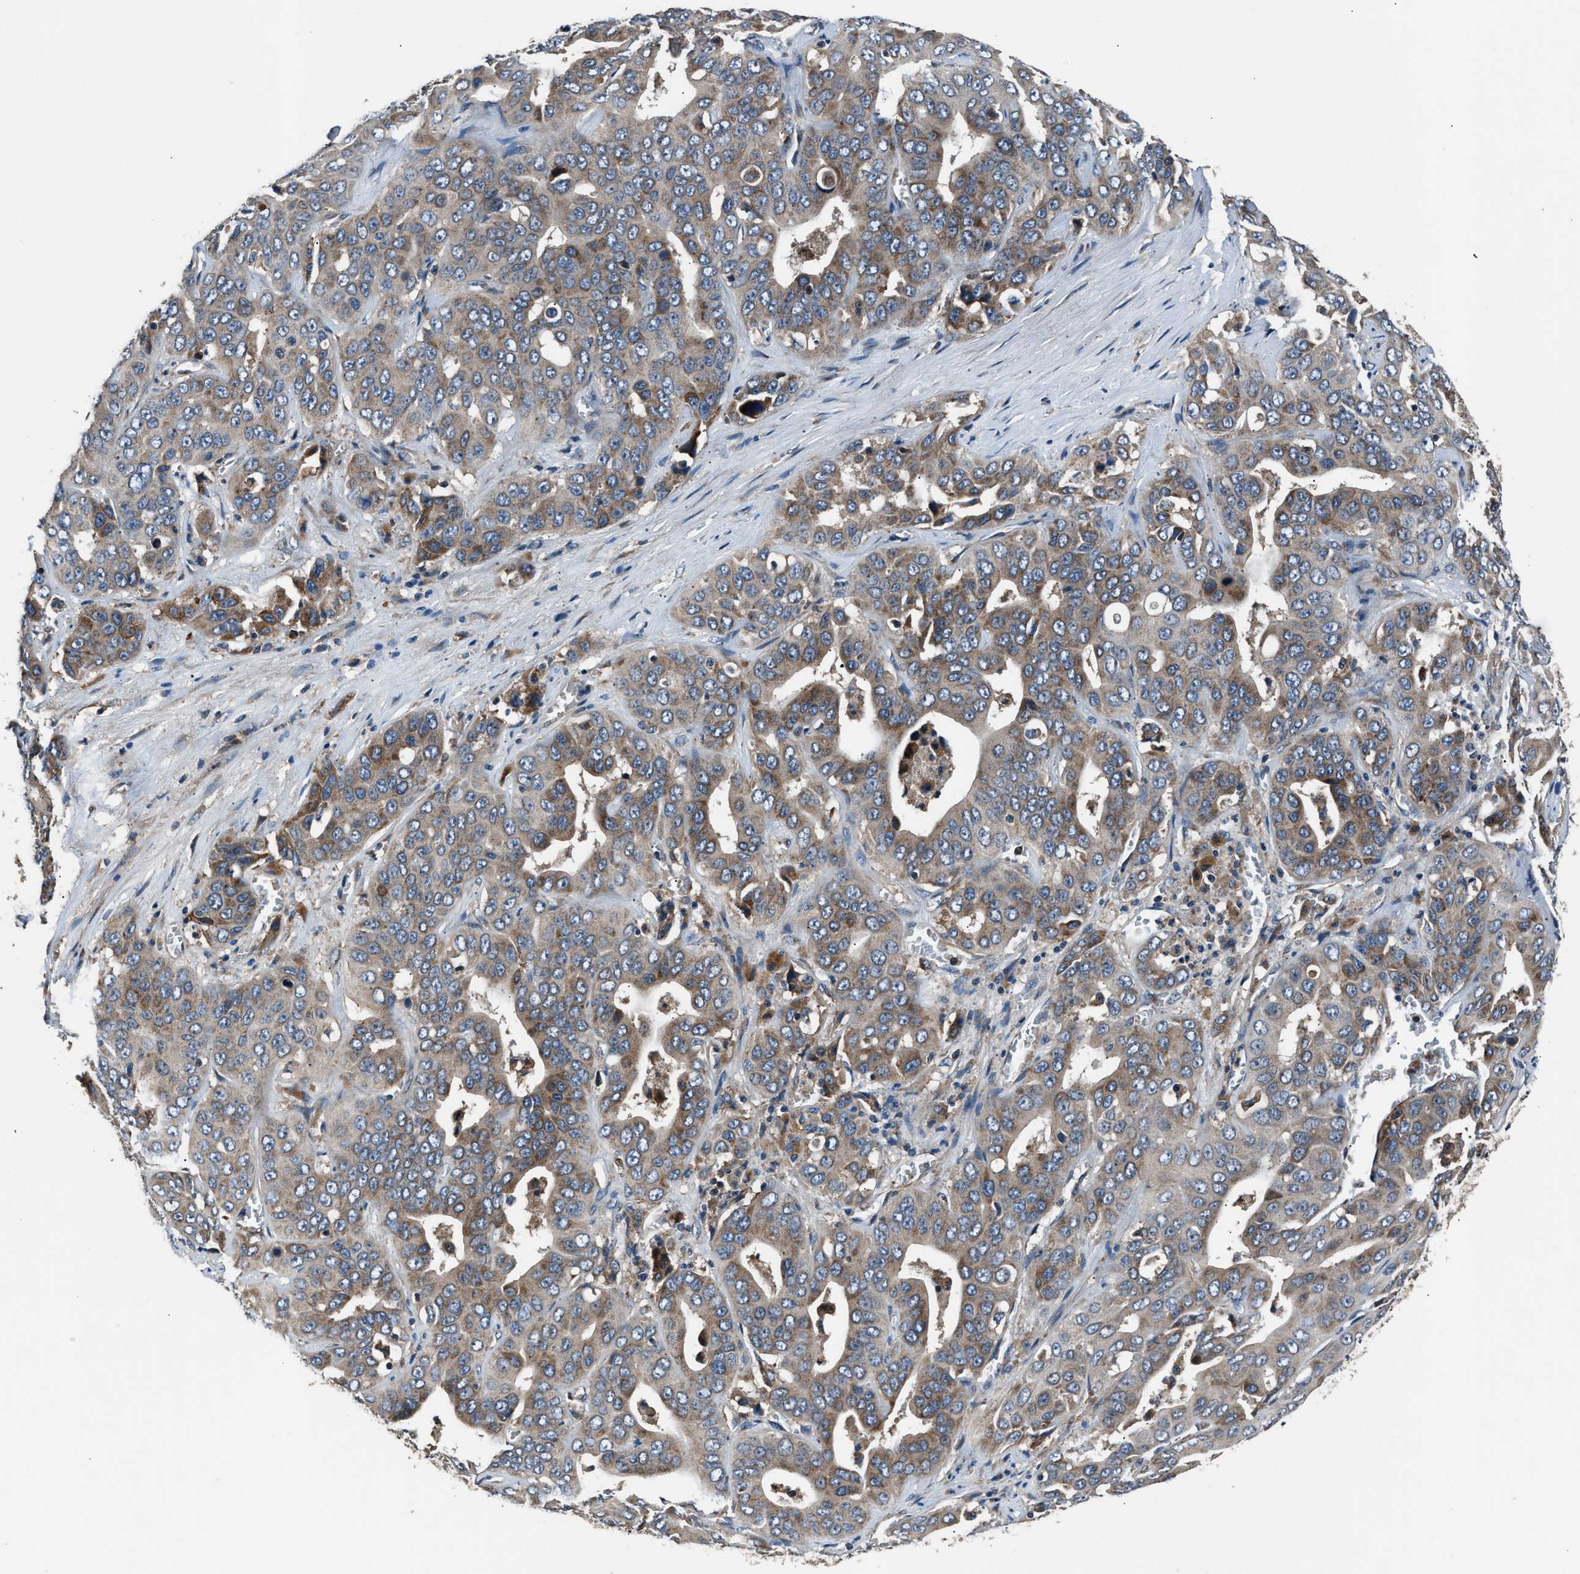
{"staining": {"intensity": "moderate", "quantity": ">75%", "location": "cytoplasmic/membranous"}, "tissue": "liver cancer", "cell_type": "Tumor cells", "image_type": "cancer", "snomed": [{"axis": "morphology", "description": "Cholangiocarcinoma"}, {"axis": "topography", "description": "Liver"}], "caption": "The immunohistochemical stain labels moderate cytoplasmic/membranous staining in tumor cells of liver cancer tissue. The protein is shown in brown color, while the nuclei are stained blue.", "gene": "IMPDH2", "patient": {"sex": "female", "age": 52}}